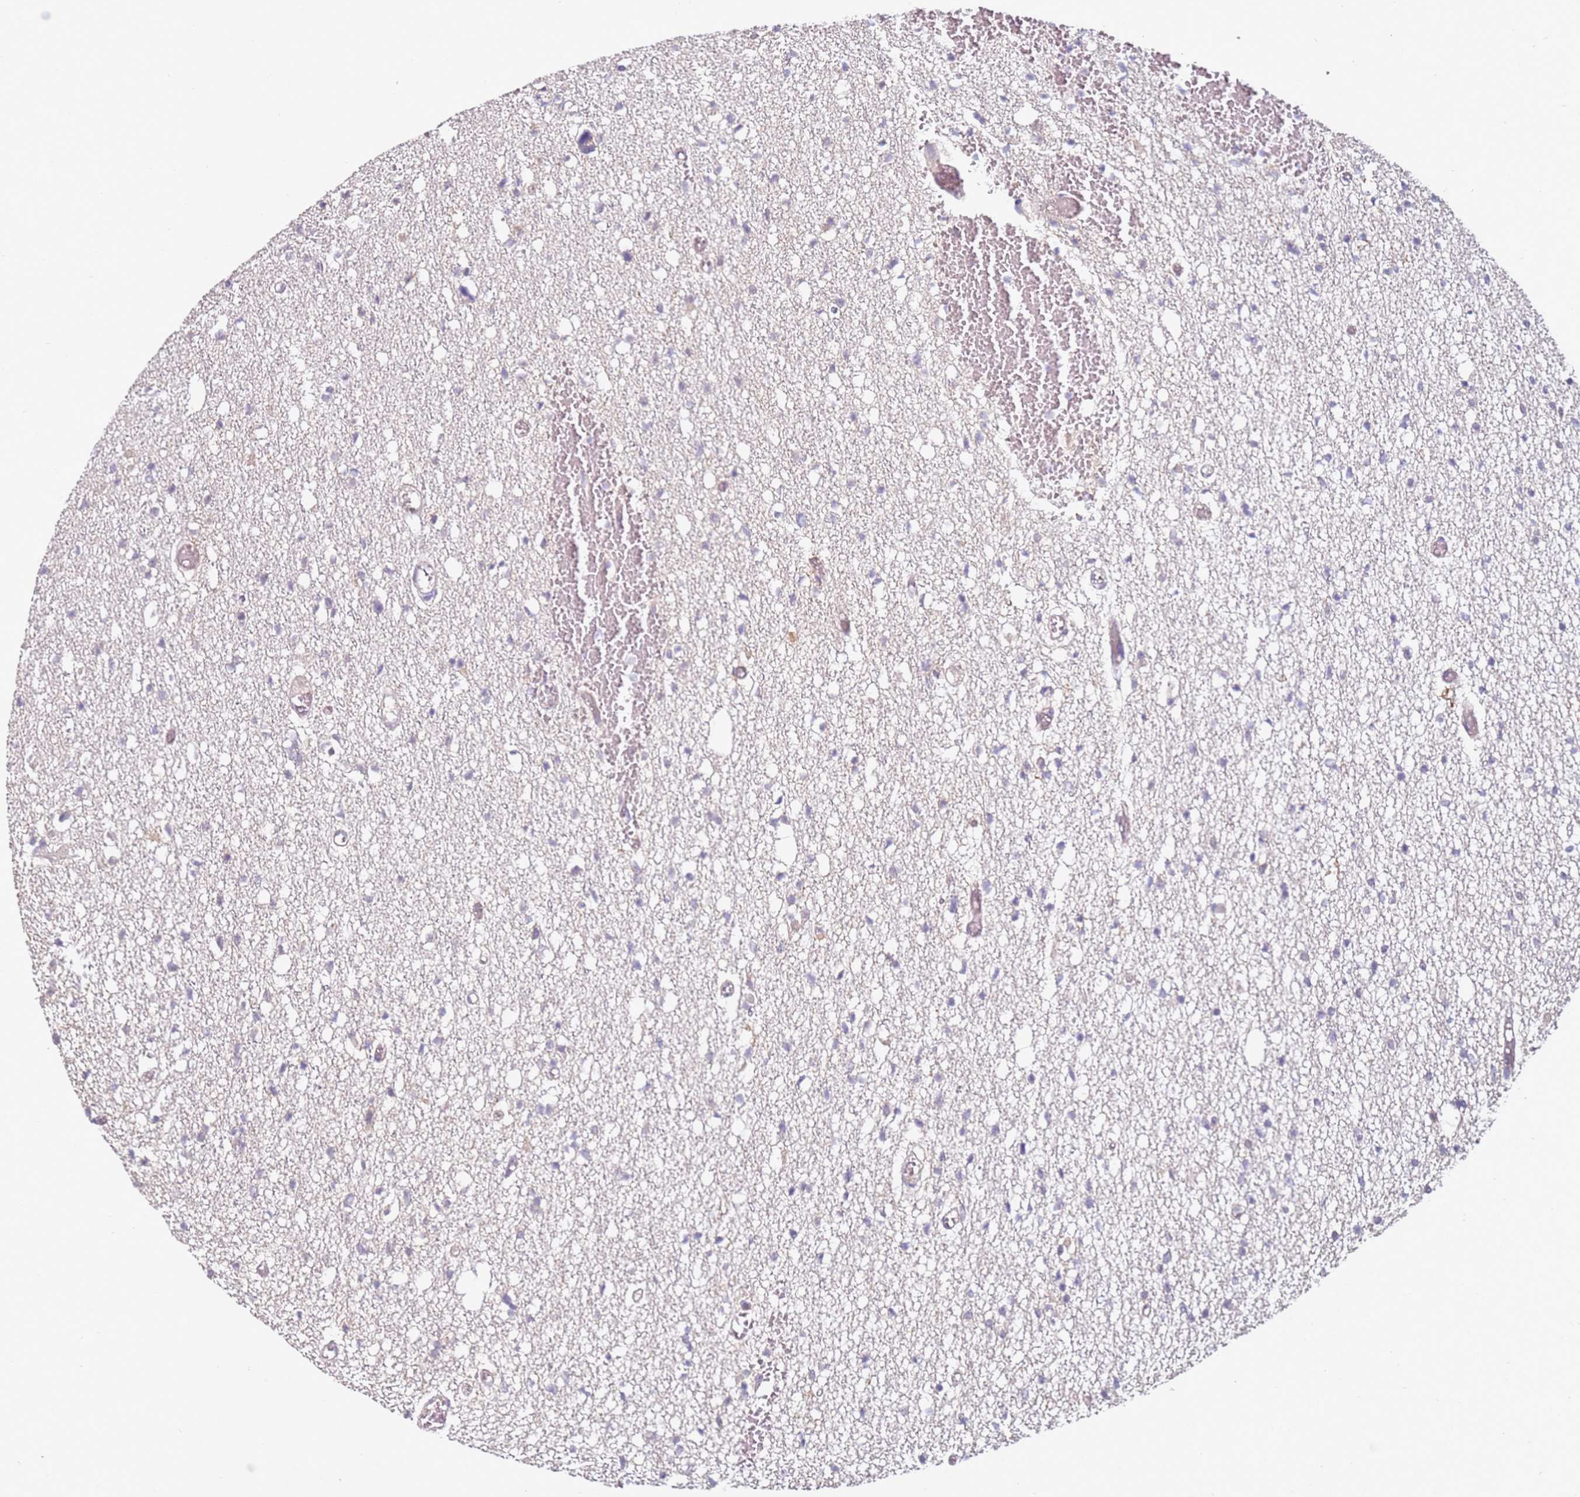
{"staining": {"intensity": "negative", "quantity": "none", "location": "none"}, "tissue": "glioma", "cell_type": "Tumor cells", "image_type": "cancer", "snomed": [{"axis": "morphology", "description": "Glioma, malignant, Low grade"}, {"axis": "topography", "description": "Brain"}], "caption": "Immunohistochemical staining of human glioma exhibits no significant expression in tumor cells.", "gene": "WDR93", "patient": {"sex": "female", "age": 22}}